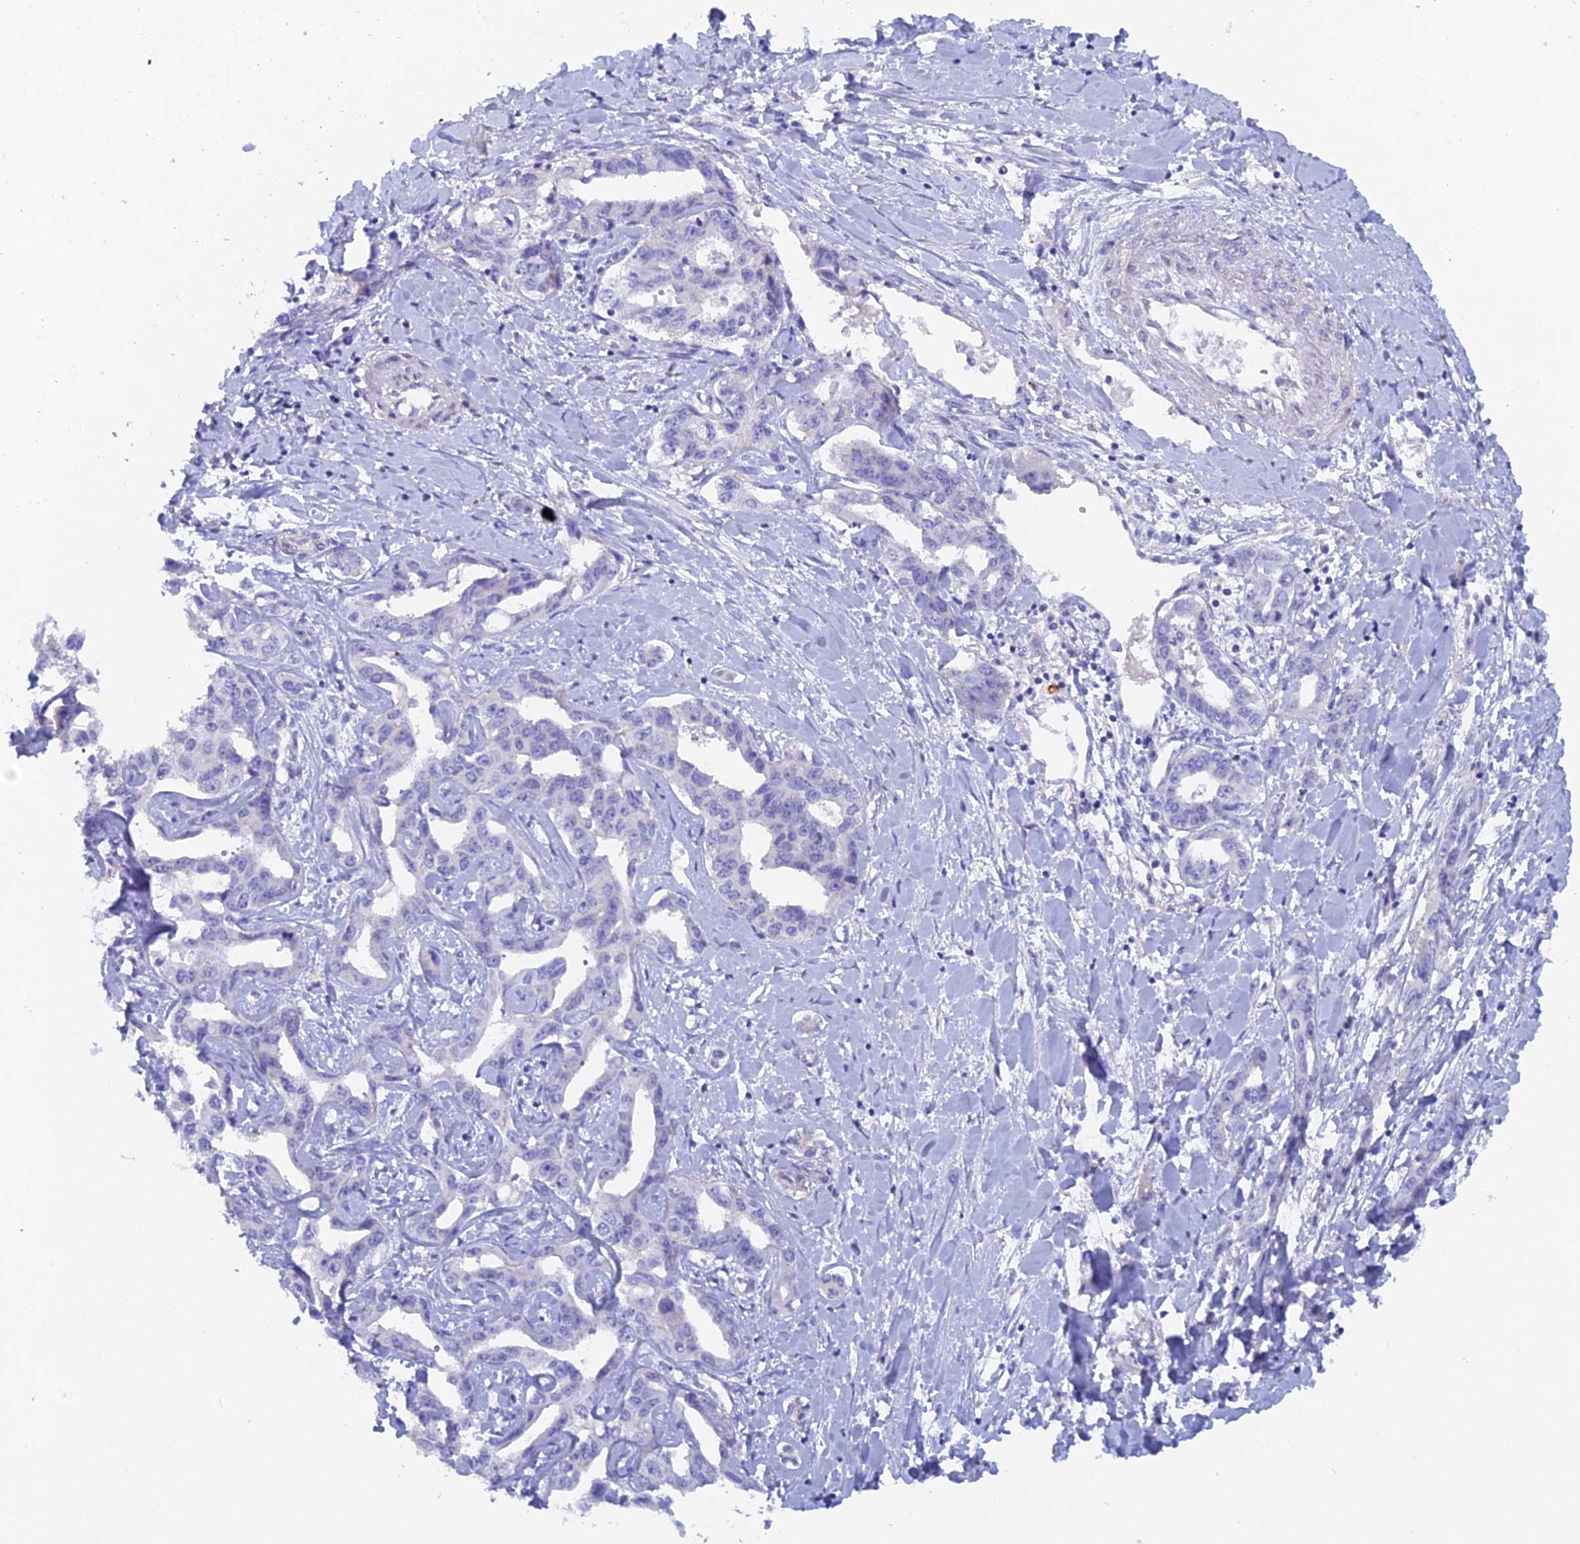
{"staining": {"intensity": "negative", "quantity": "none", "location": "none"}, "tissue": "liver cancer", "cell_type": "Tumor cells", "image_type": "cancer", "snomed": [{"axis": "morphology", "description": "Cholangiocarcinoma"}, {"axis": "topography", "description": "Liver"}], "caption": "Immunohistochemistry photomicrograph of neoplastic tissue: liver cholangiocarcinoma stained with DAB displays no significant protein expression in tumor cells.", "gene": "FZR1", "patient": {"sex": "male", "age": 59}}